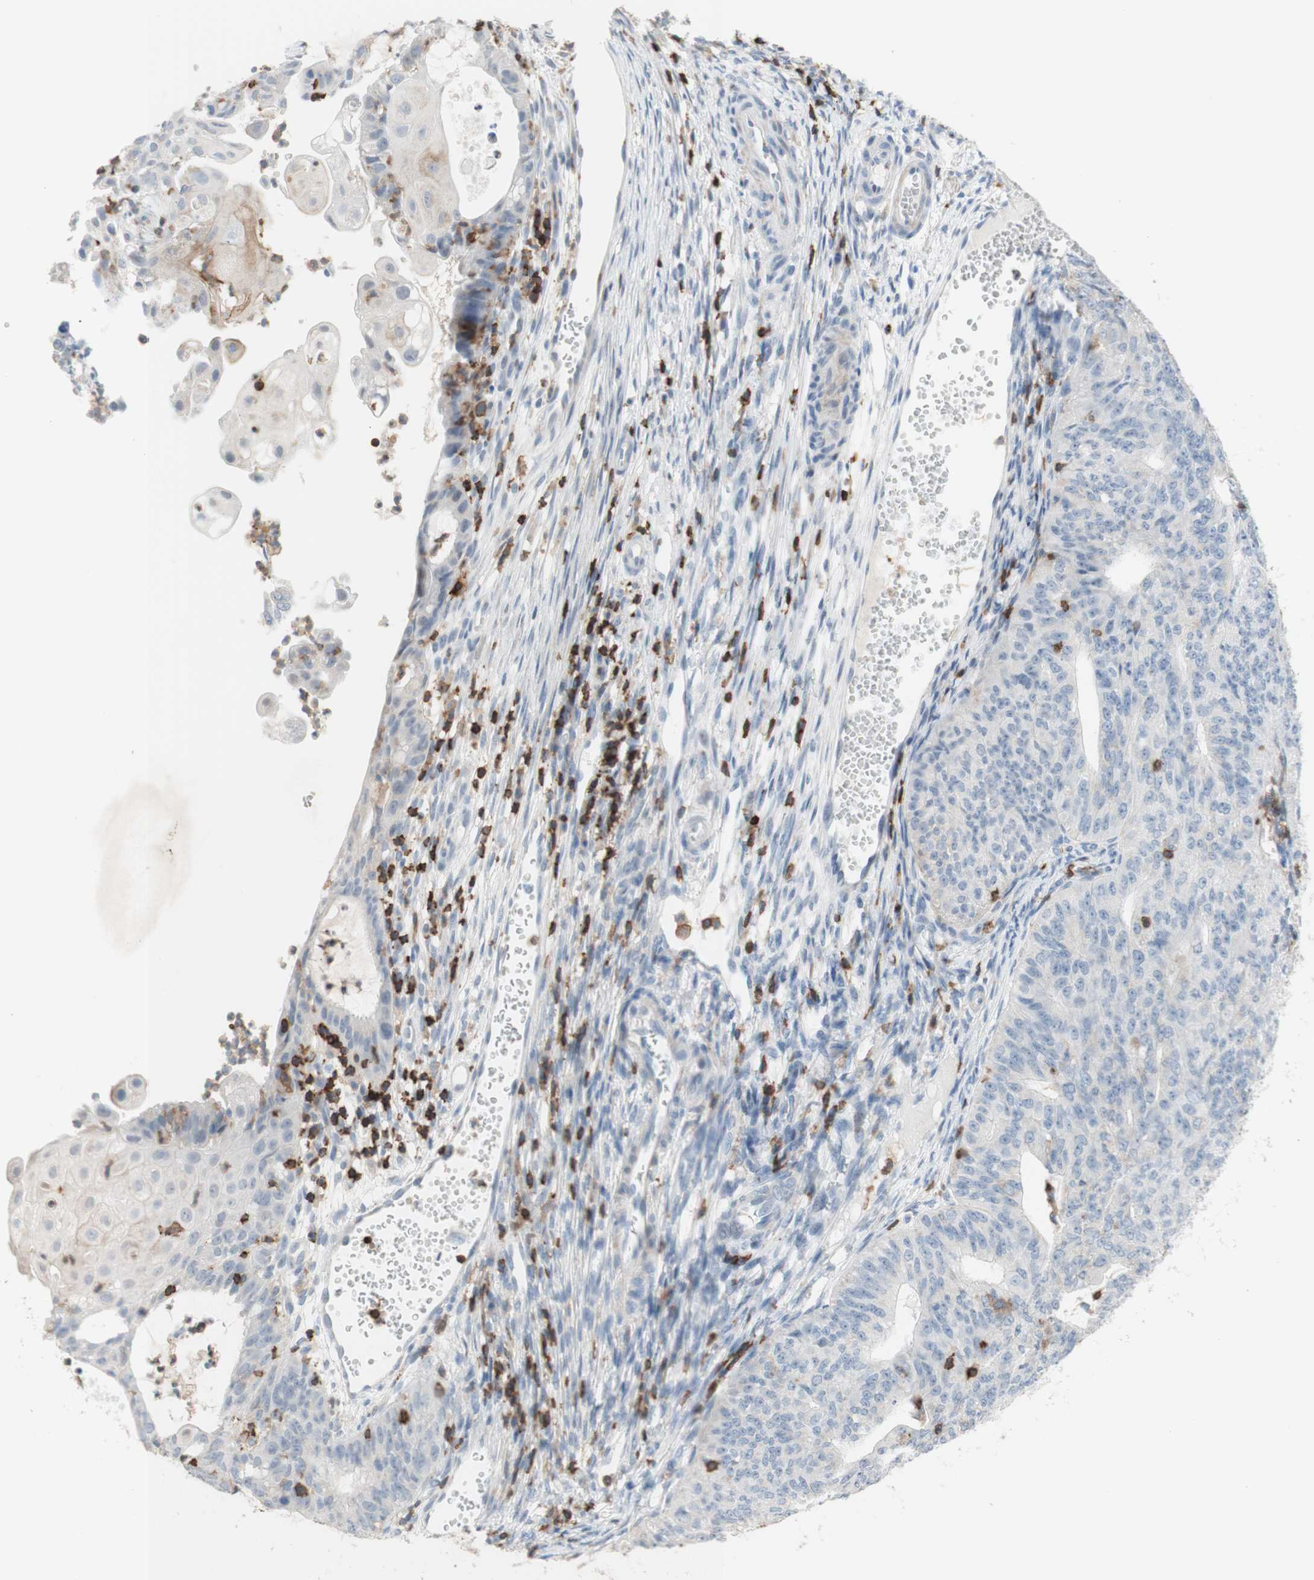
{"staining": {"intensity": "weak", "quantity": "<25%", "location": "cytoplasmic/membranous"}, "tissue": "endometrial cancer", "cell_type": "Tumor cells", "image_type": "cancer", "snomed": [{"axis": "morphology", "description": "Adenocarcinoma, NOS"}, {"axis": "topography", "description": "Endometrium"}], "caption": "An IHC photomicrograph of endometrial cancer is shown. There is no staining in tumor cells of endometrial cancer. (DAB (3,3'-diaminobenzidine) immunohistochemistry (IHC), high magnification).", "gene": "SPINK6", "patient": {"sex": "female", "age": 32}}